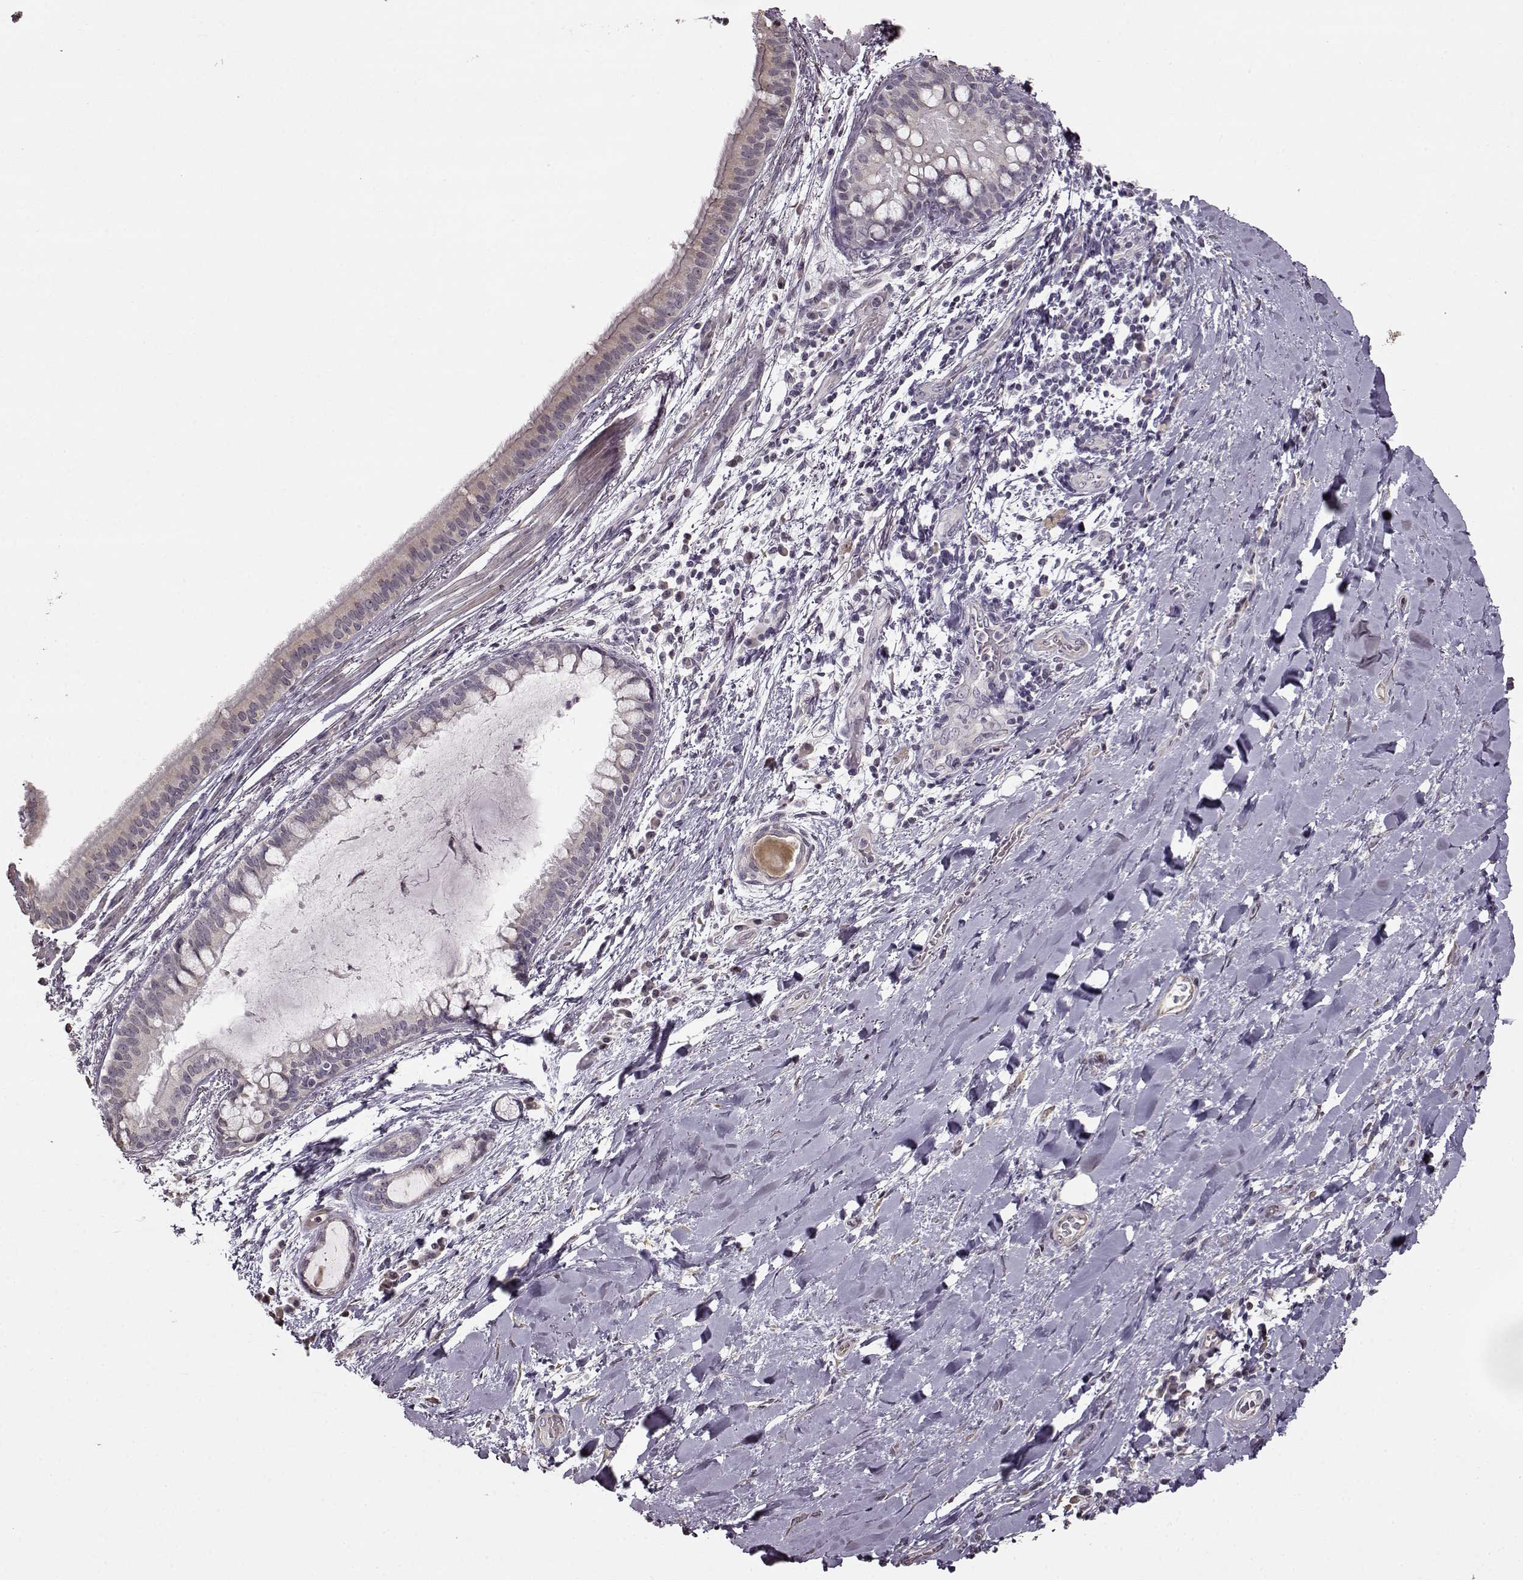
{"staining": {"intensity": "negative", "quantity": "none", "location": "none"}, "tissue": "bronchus", "cell_type": "Respiratory epithelial cells", "image_type": "normal", "snomed": [{"axis": "morphology", "description": "Normal tissue, NOS"}, {"axis": "morphology", "description": "Squamous cell carcinoma, NOS"}, {"axis": "topography", "description": "Bronchus"}, {"axis": "topography", "description": "Lung"}], "caption": "Respiratory epithelial cells show no significant expression in benign bronchus. (IHC, brightfield microscopy, high magnification).", "gene": "FSHB", "patient": {"sex": "male", "age": 69}}